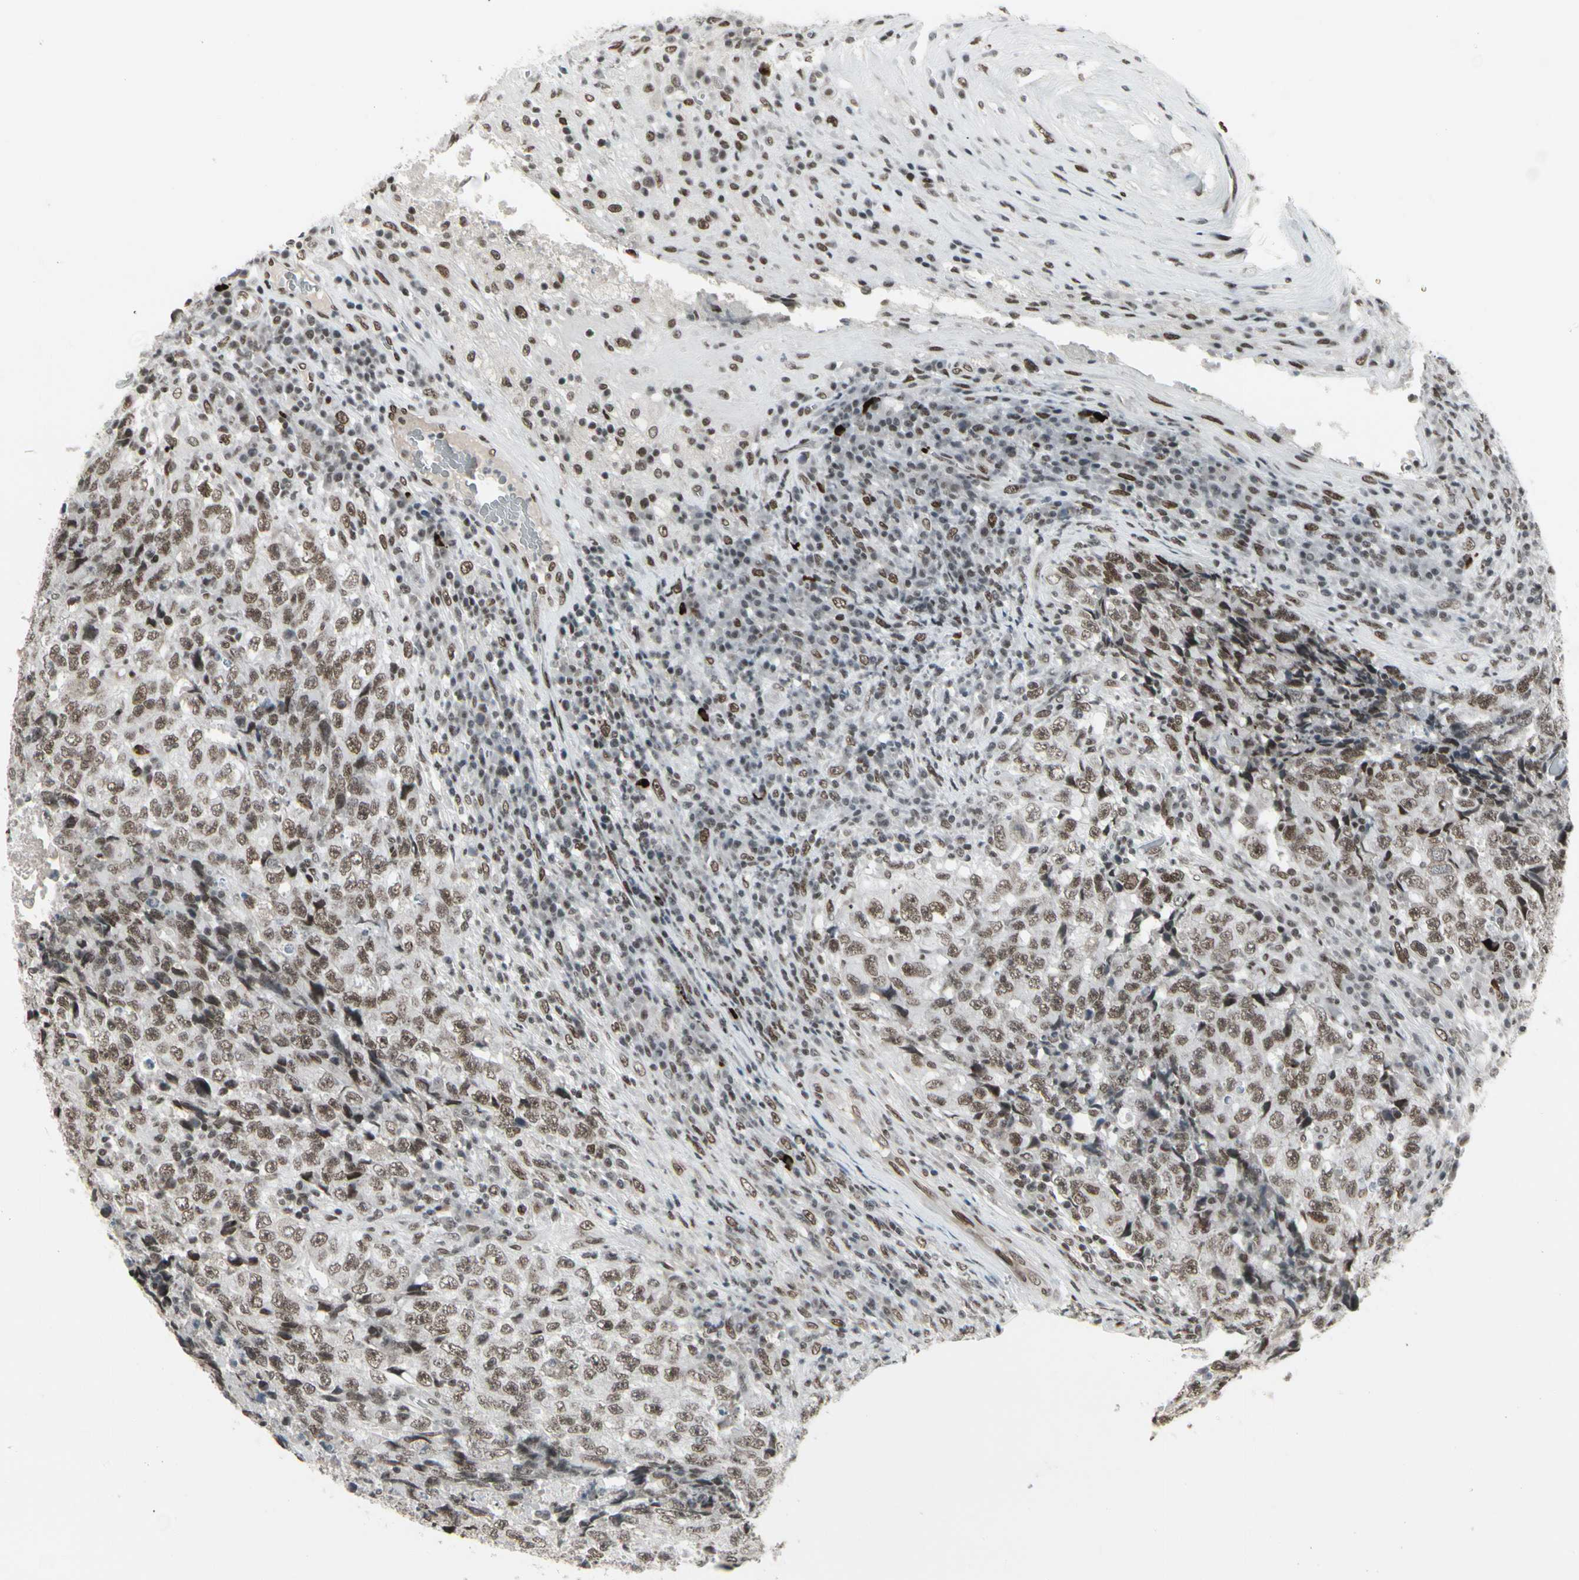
{"staining": {"intensity": "moderate", "quantity": ">75%", "location": "nuclear"}, "tissue": "testis cancer", "cell_type": "Tumor cells", "image_type": "cancer", "snomed": [{"axis": "morphology", "description": "Necrosis, NOS"}, {"axis": "morphology", "description": "Carcinoma, Embryonal, NOS"}, {"axis": "topography", "description": "Testis"}], "caption": "The micrograph reveals a brown stain indicating the presence of a protein in the nuclear of tumor cells in testis embryonal carcinoma. (IHC, brightfield microscopy, high magnification).", "gene": "HMG20A", "patient": {"sex": "male", "age": 19}}